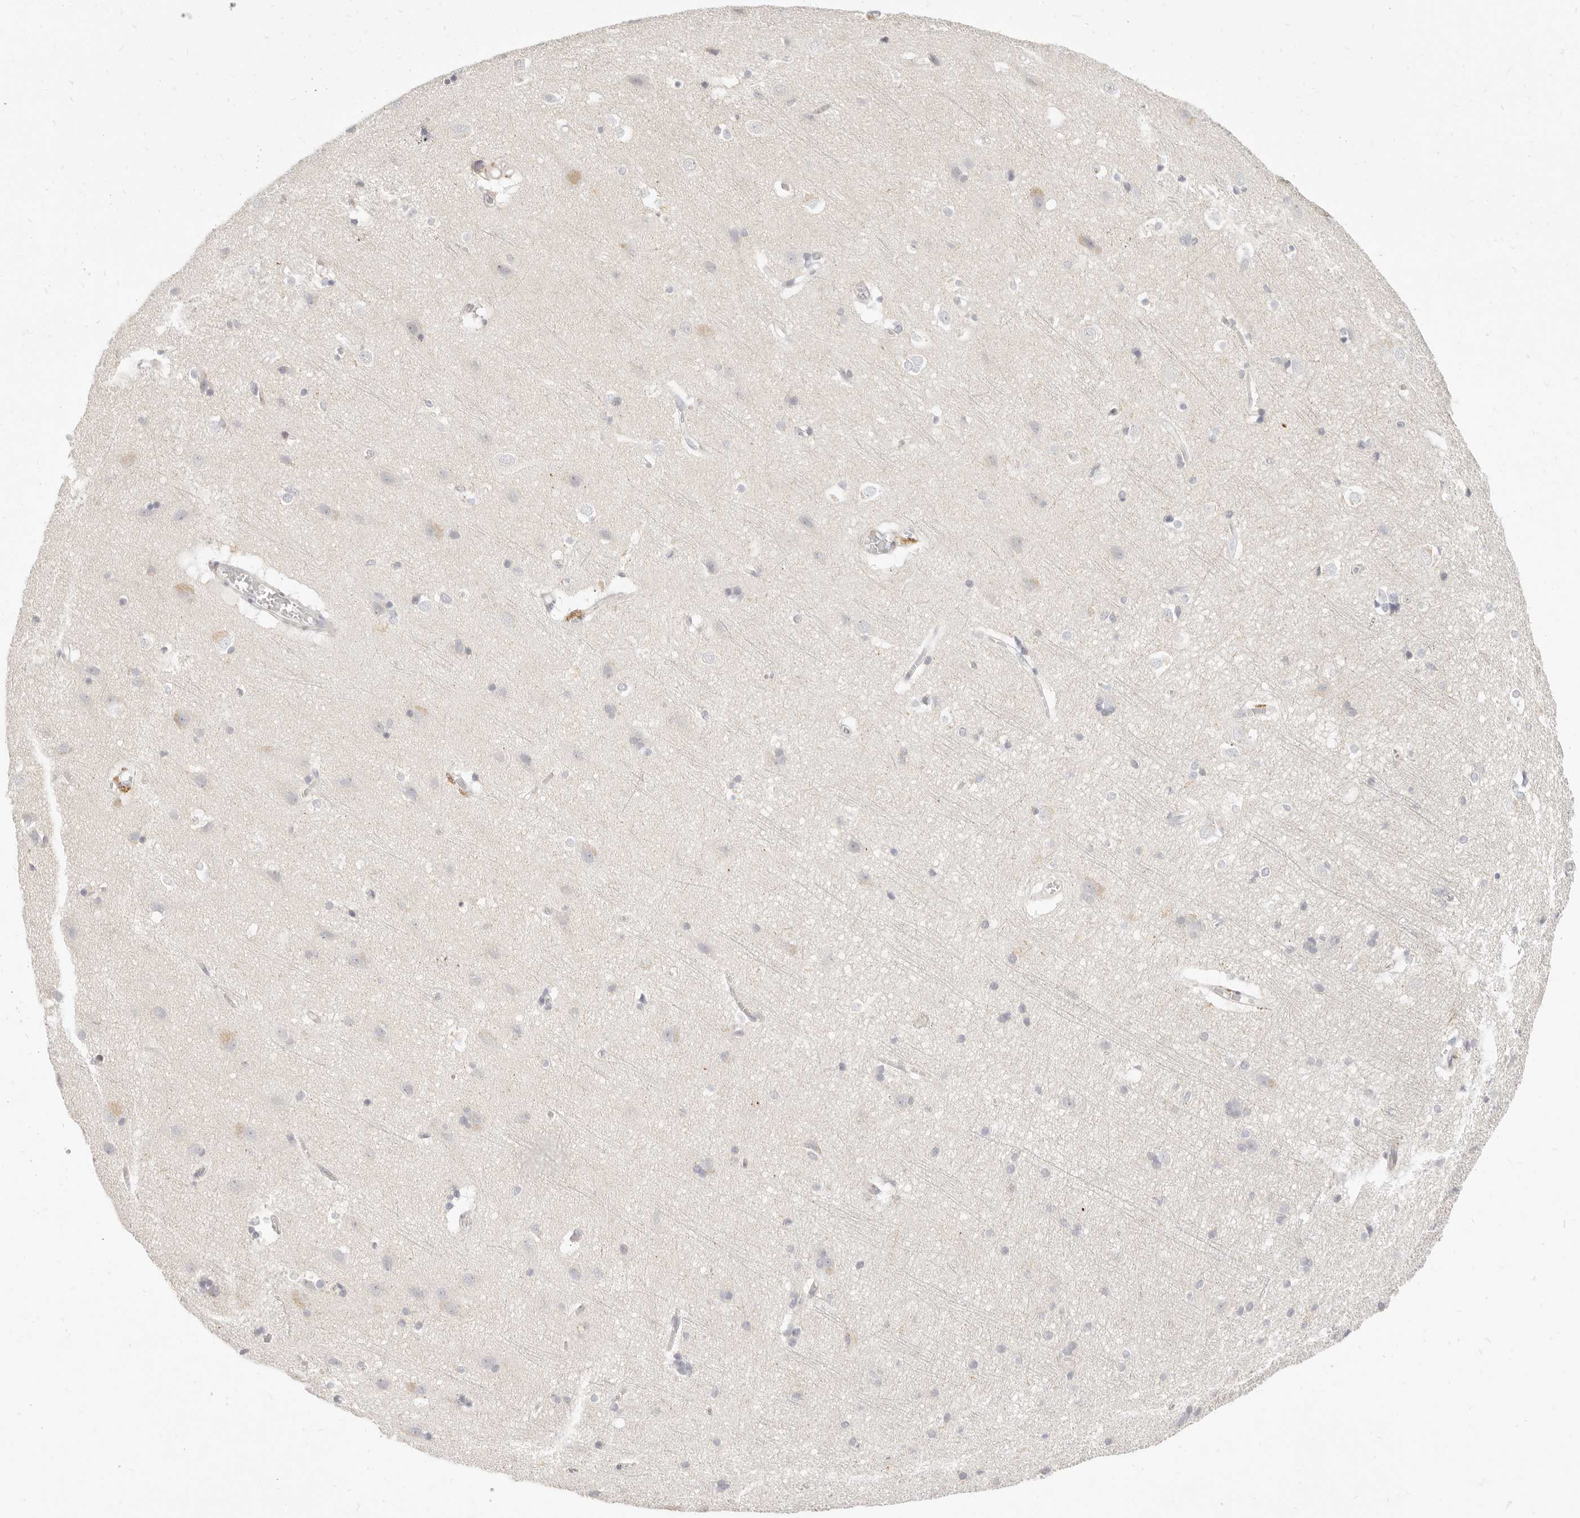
{"staining": {"intensity": "negative", "quantity": "none", "location": "none"}, "tissue": "cerebral cortex", "cell_type": "Endothelial cells", "image_type": "normal", "snomed": [{"axis": "morphology", "description": "Normal tissue, NOS"}, {"axis": "topography", "description": "Cerebral cortex"}], "caption": "IHC photomicrograph of unremarkable human cerebral cortex stained for a protein (brown), which displays no positivity in endothelial cells.", "gene": "LTB4R2", "patient": {"sex": "male", "age": 54}}